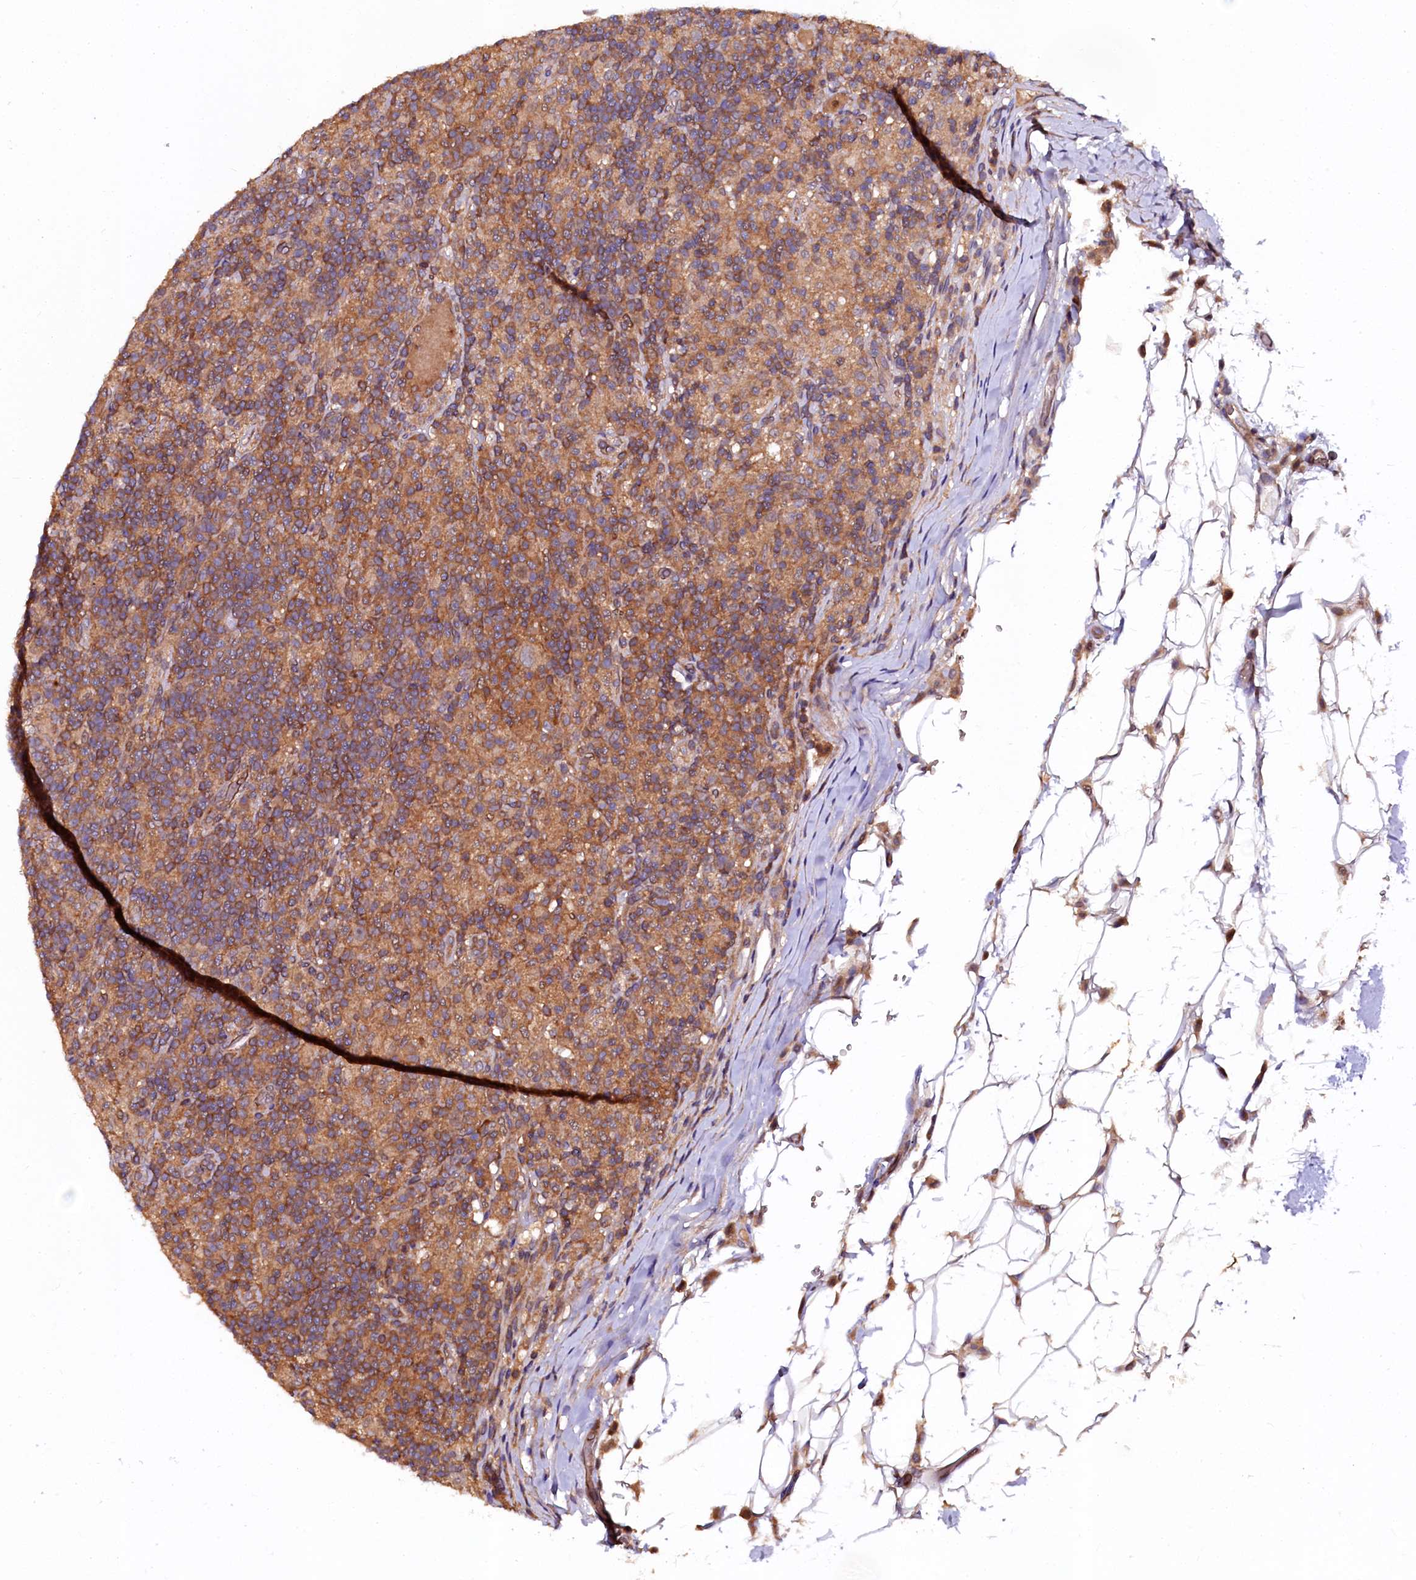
{"staining": {"intensity": "weak", "quantity": ">75%", "location": "cytoplasmic/membranous"}, "tissue": "lymphoma", "cell_type": "Tumor cells", "image_type": "cancer", "snomed": [{"axis": "morphology", "description": "Hodgkin's disease, NOS"}, {"axis": "topography", "description": "Lymph node"}], "caption": "High-power microscopy captured an IHC image of lymphoma, revealing weak cytoplasmic/membranous staining in approximately >75% of tumor cells. (brown staining indicates protein expression, while blue staining denotes nuclei).", "gene": "N4BP1", "patient": {"sex": "male", "age": 70}}